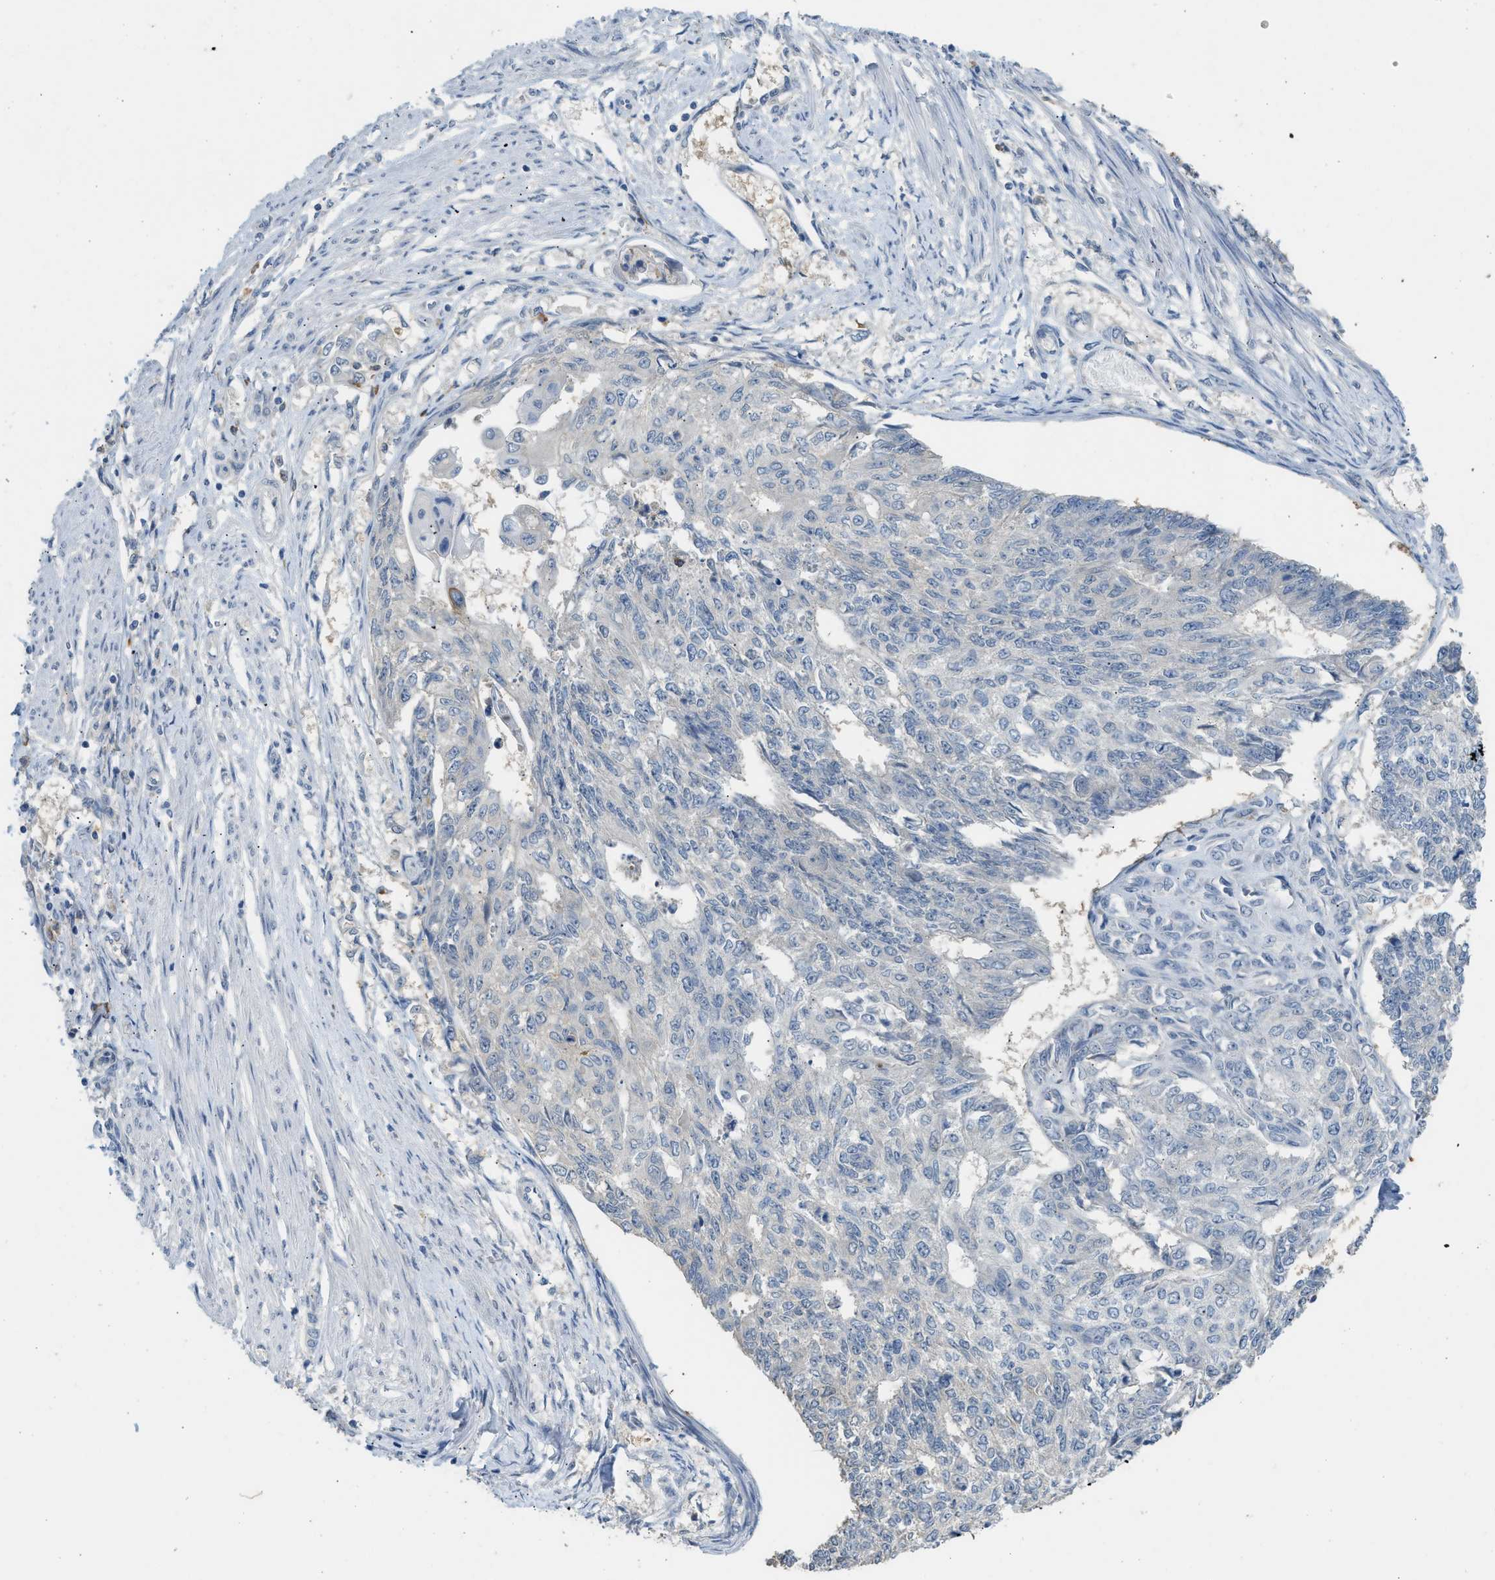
{"staining": {"intensity": "negative", "quantity": "none", "location": "none"}, "tissue": "endometrial cancer", "cell_type": "Tumor cells", "image_type": "cancer", "snomed": [{"axis": "morphology", "description": "Adenocarcinoma, NOS"}, {"axis": "topography", "description": "Endometrium"}], "caption": "Immunohistochemical staining of endometrial cancer (adenocarcinoma) exhibits no significant staining in tumor cells. Nuclei are stained in blue.", "gene": "RHBDF2", "patient": {"sex": "female", "age": 32}}